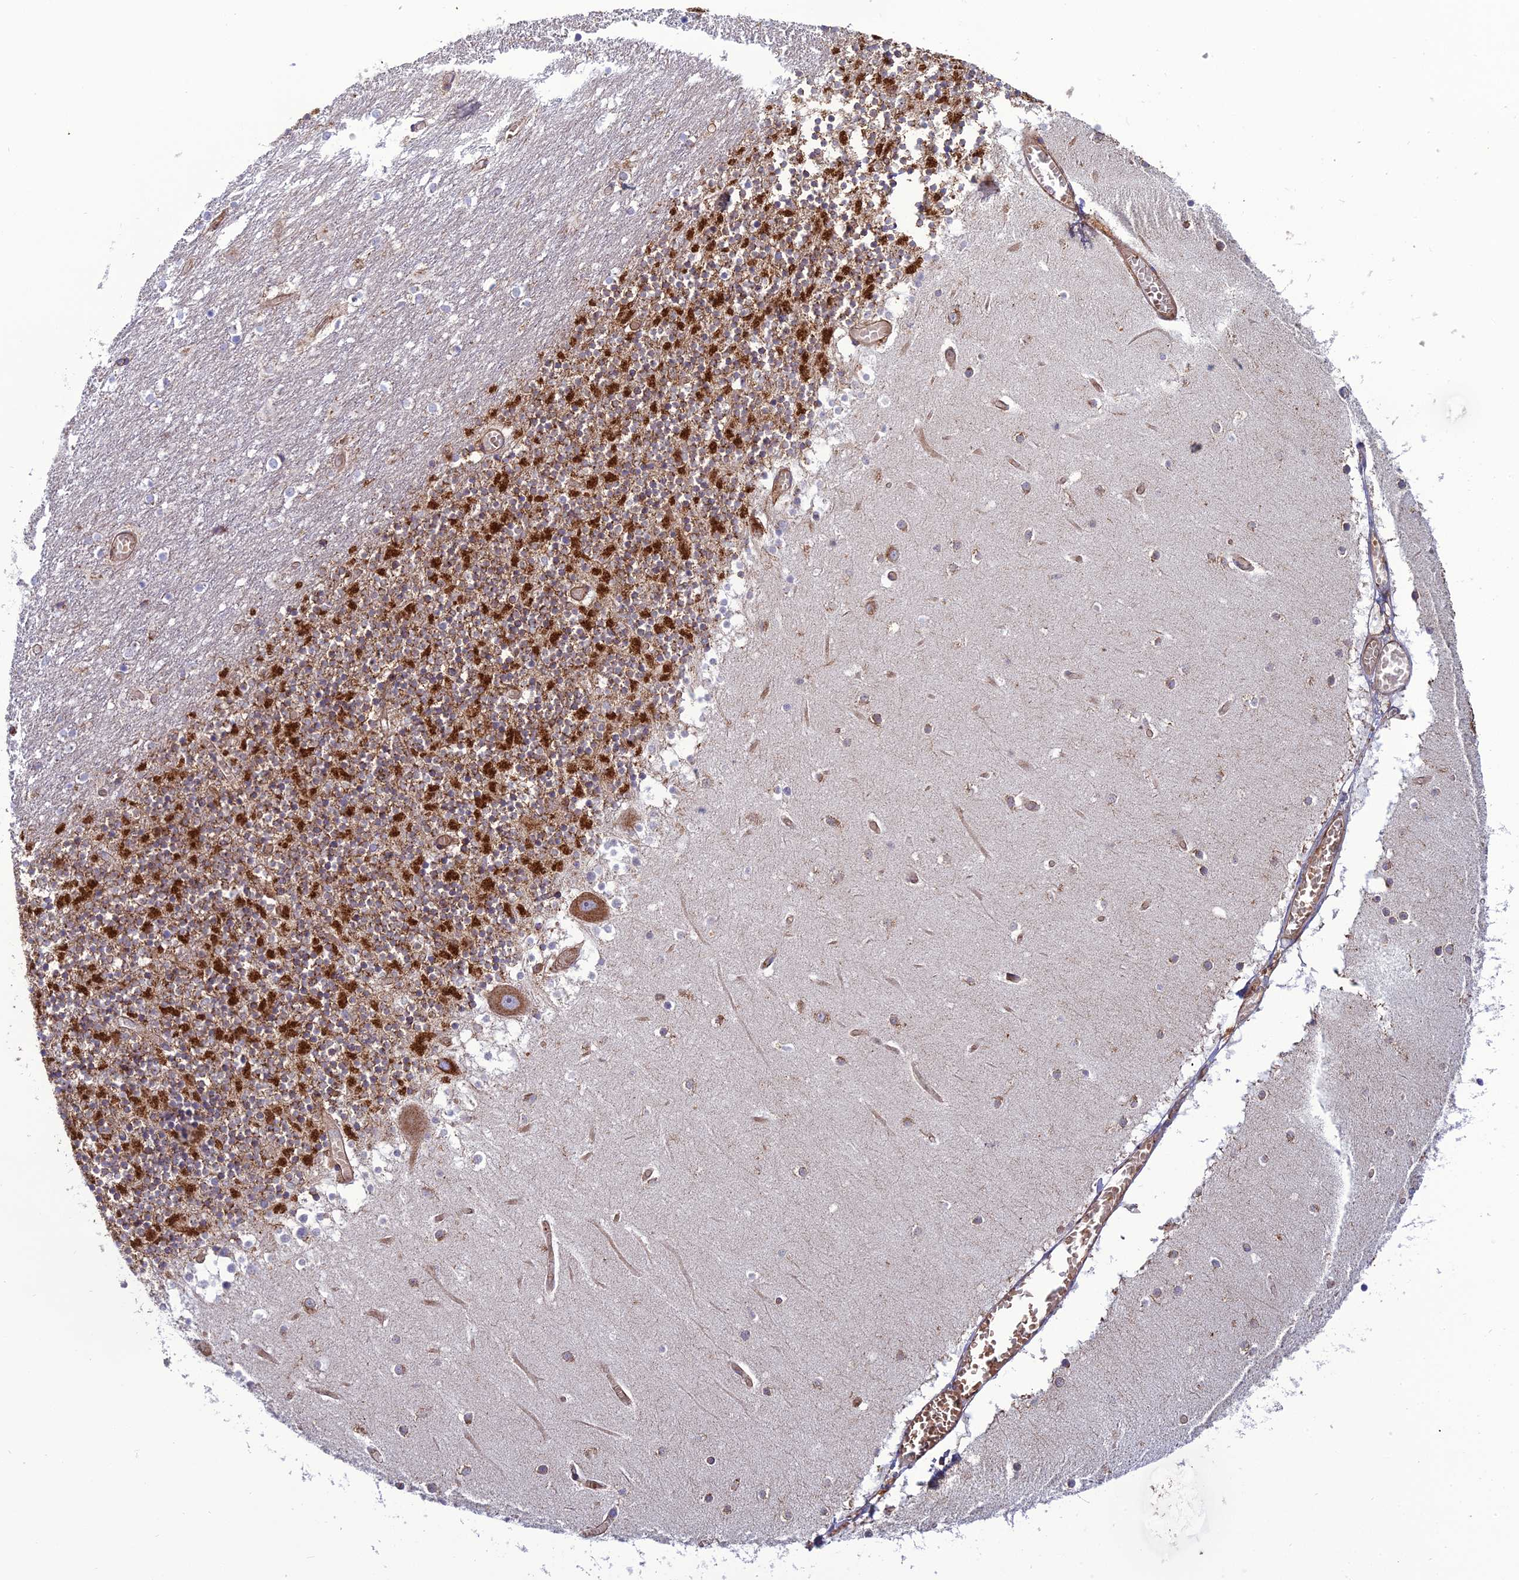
{"staining": {"intensity": "strong", "quantity": "25%-75%", "location": "cytoplasmic/membranous"}, "tissue": "cerebellum", "cell_type": "Cells in granular layer", "image_type": "normal", "snomed": [{"axis": "morphology", "description": "Normal tissue, NOS"}, {"axis": "topography", "description": "Cerebellum"}], "caption": "Protein staining of normal cerebellum reveals strong cytoplasmic/membranous expression in about 25%-75% of cells in granular layer.", "gene": "LNPEP", "patient": {"sex": "female", "age": 28}}